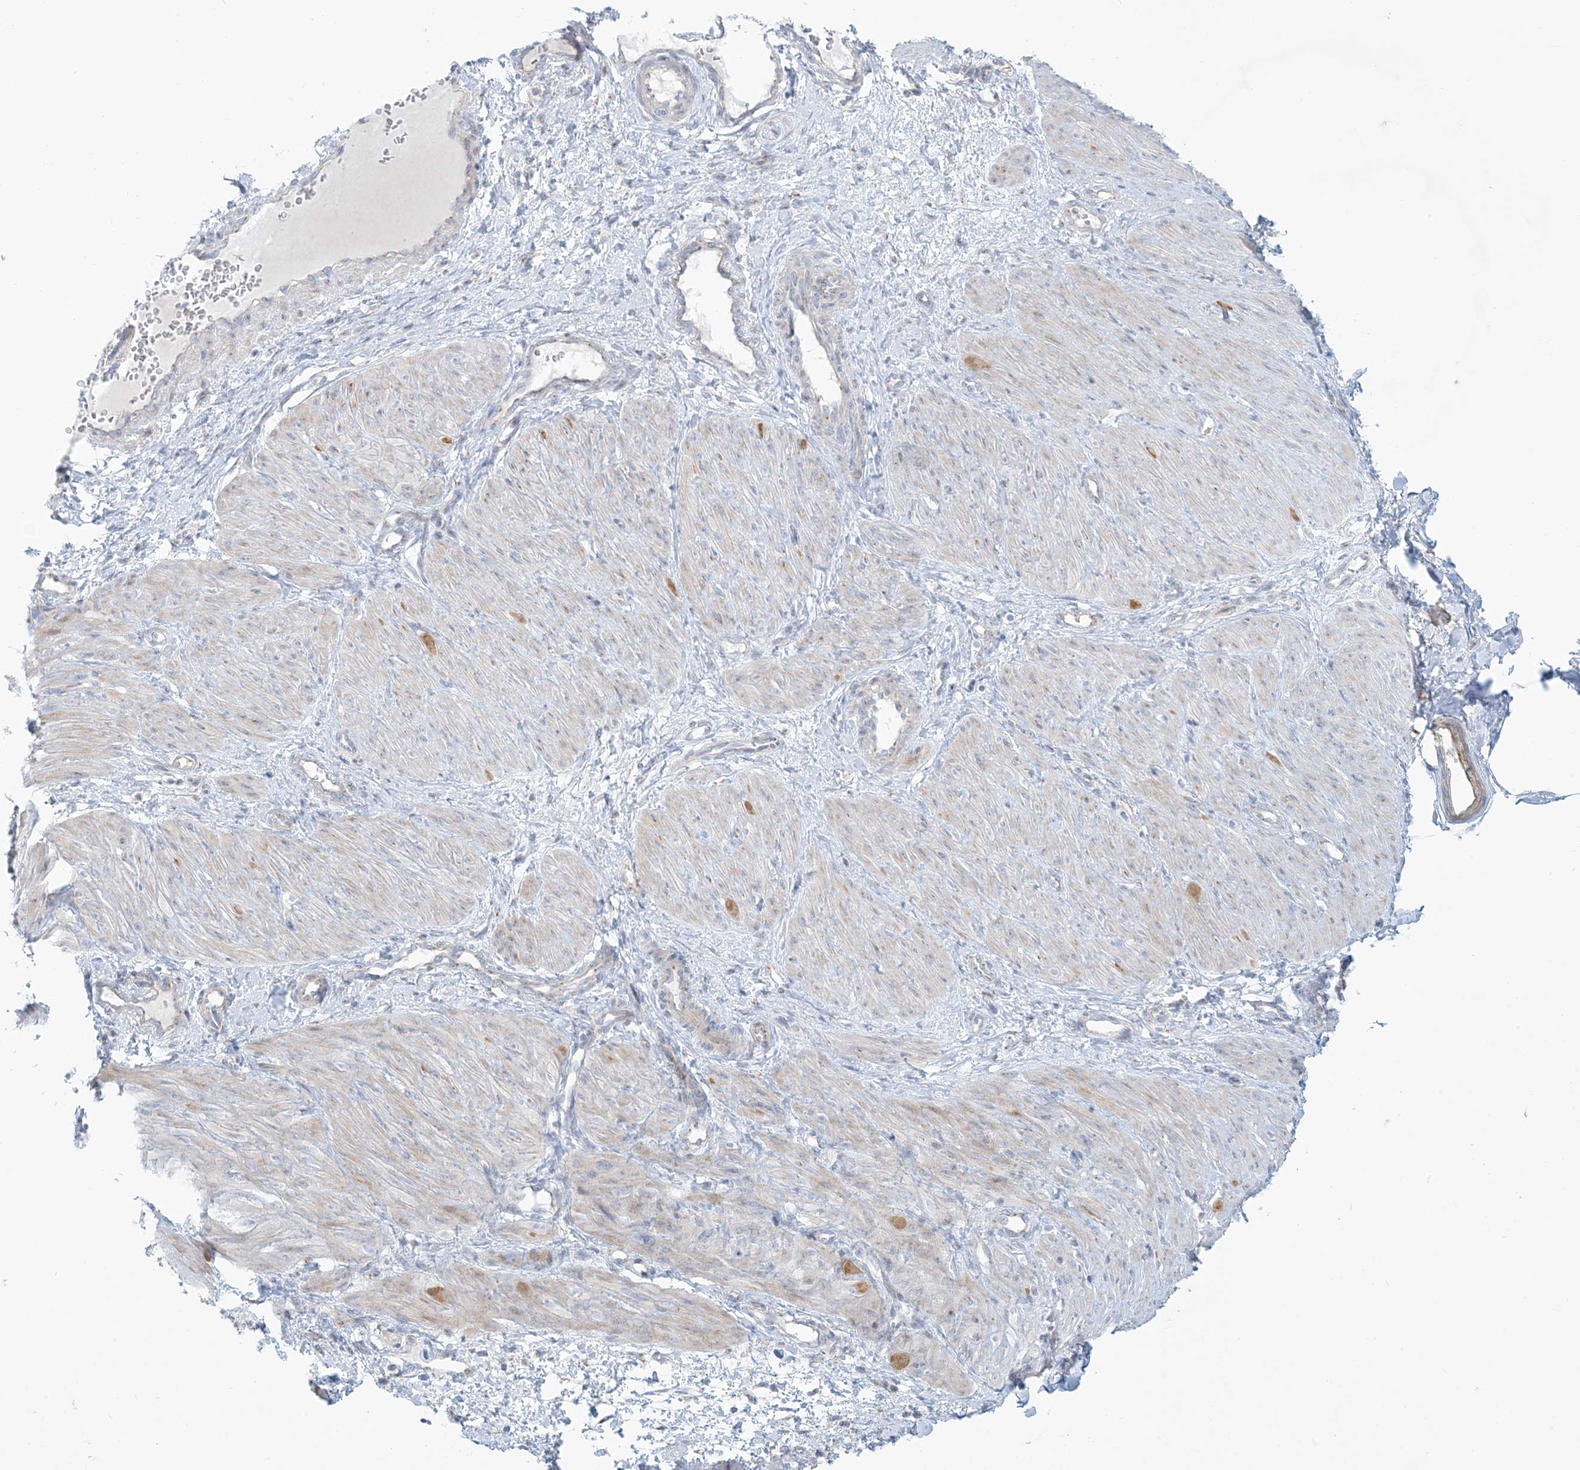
{"staining": {"intensity": "weak", "quantity": "25%-75%", "location": "cytoplasmic/membranous"}, "tissue": "smooth muscle", "cell_type": "Smooth muscle cells", "image_type": "normal", "snomed": [{"axis": "morphology", "description": "Normal tissue, NOS"}, {"axis": "topography", "description": "Endometrium"}], "caption": "A micrograph of smooth muscle stained for a protein exhibits weak cytoplasmic/membranous brown staining in smooth muscle cells. The protein is stained brown, and the nuclei are stained in blue (DAB IHC with brightfield microscopy, high magnification).", "gene": "AFTPH", "patient": {"sex": "female", "age": 33}}